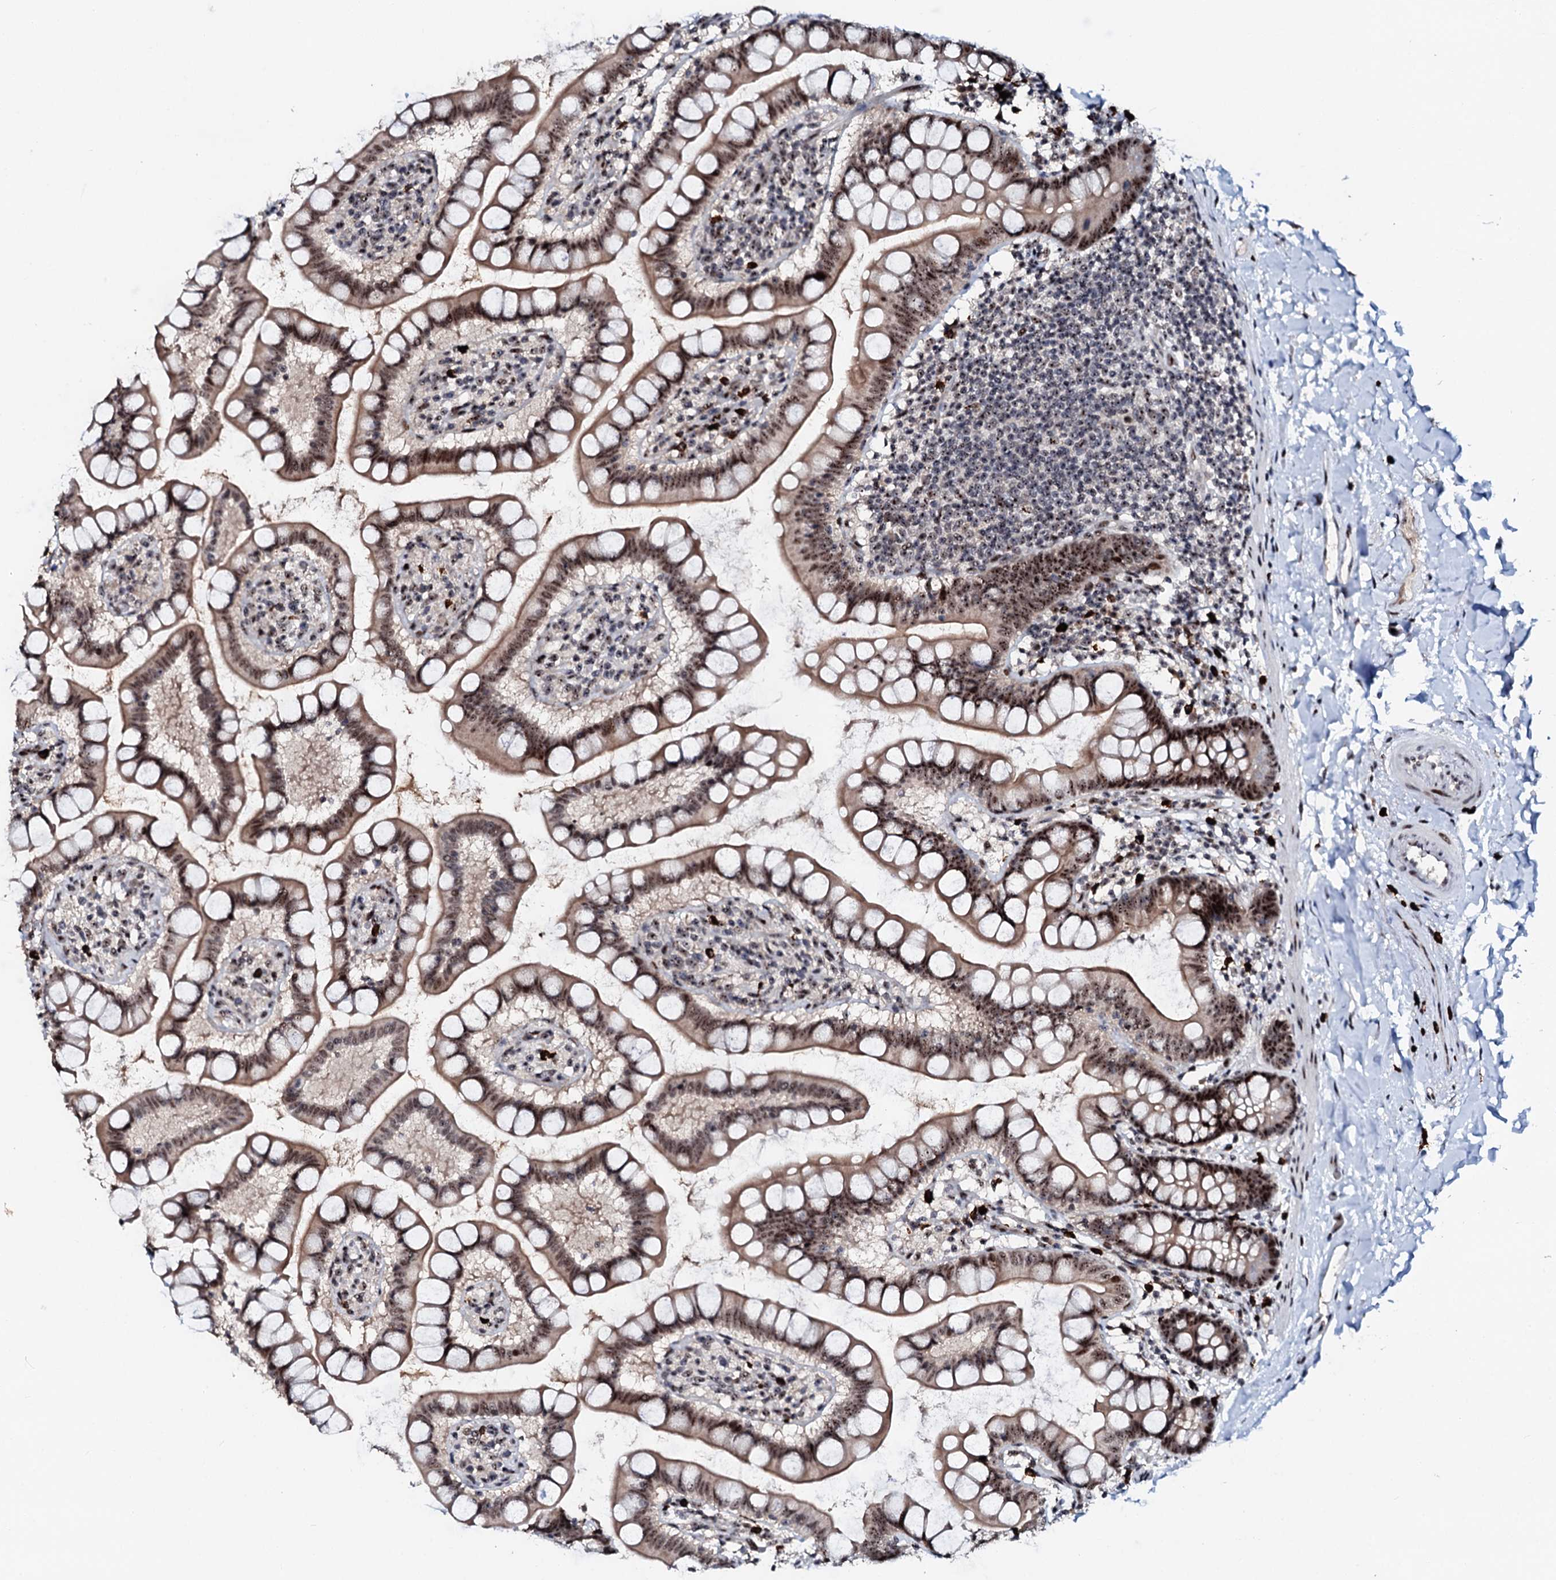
{"staining": {"intensity": "moderate", "quantity": ">75%", "location": "cytoplasmic/membranous,nuclear"}, "tissue": "small intestine", "cell_type": "Glandular cells", "image_type": "normal", "snomed": [{"axis": "morphology", "description": "Normal tissue, NOS"}, {"axis": "topography", "description": "Small intestine"}], "caption": "Immunohistochemical staining of normal small intestine exhibits moderate cytoplasmic/membranous,nuclear protein staining in approximately >75% of glandular cells.", "gene": "NEUROG3", "patient": {"sex": "female", "age": 84}}